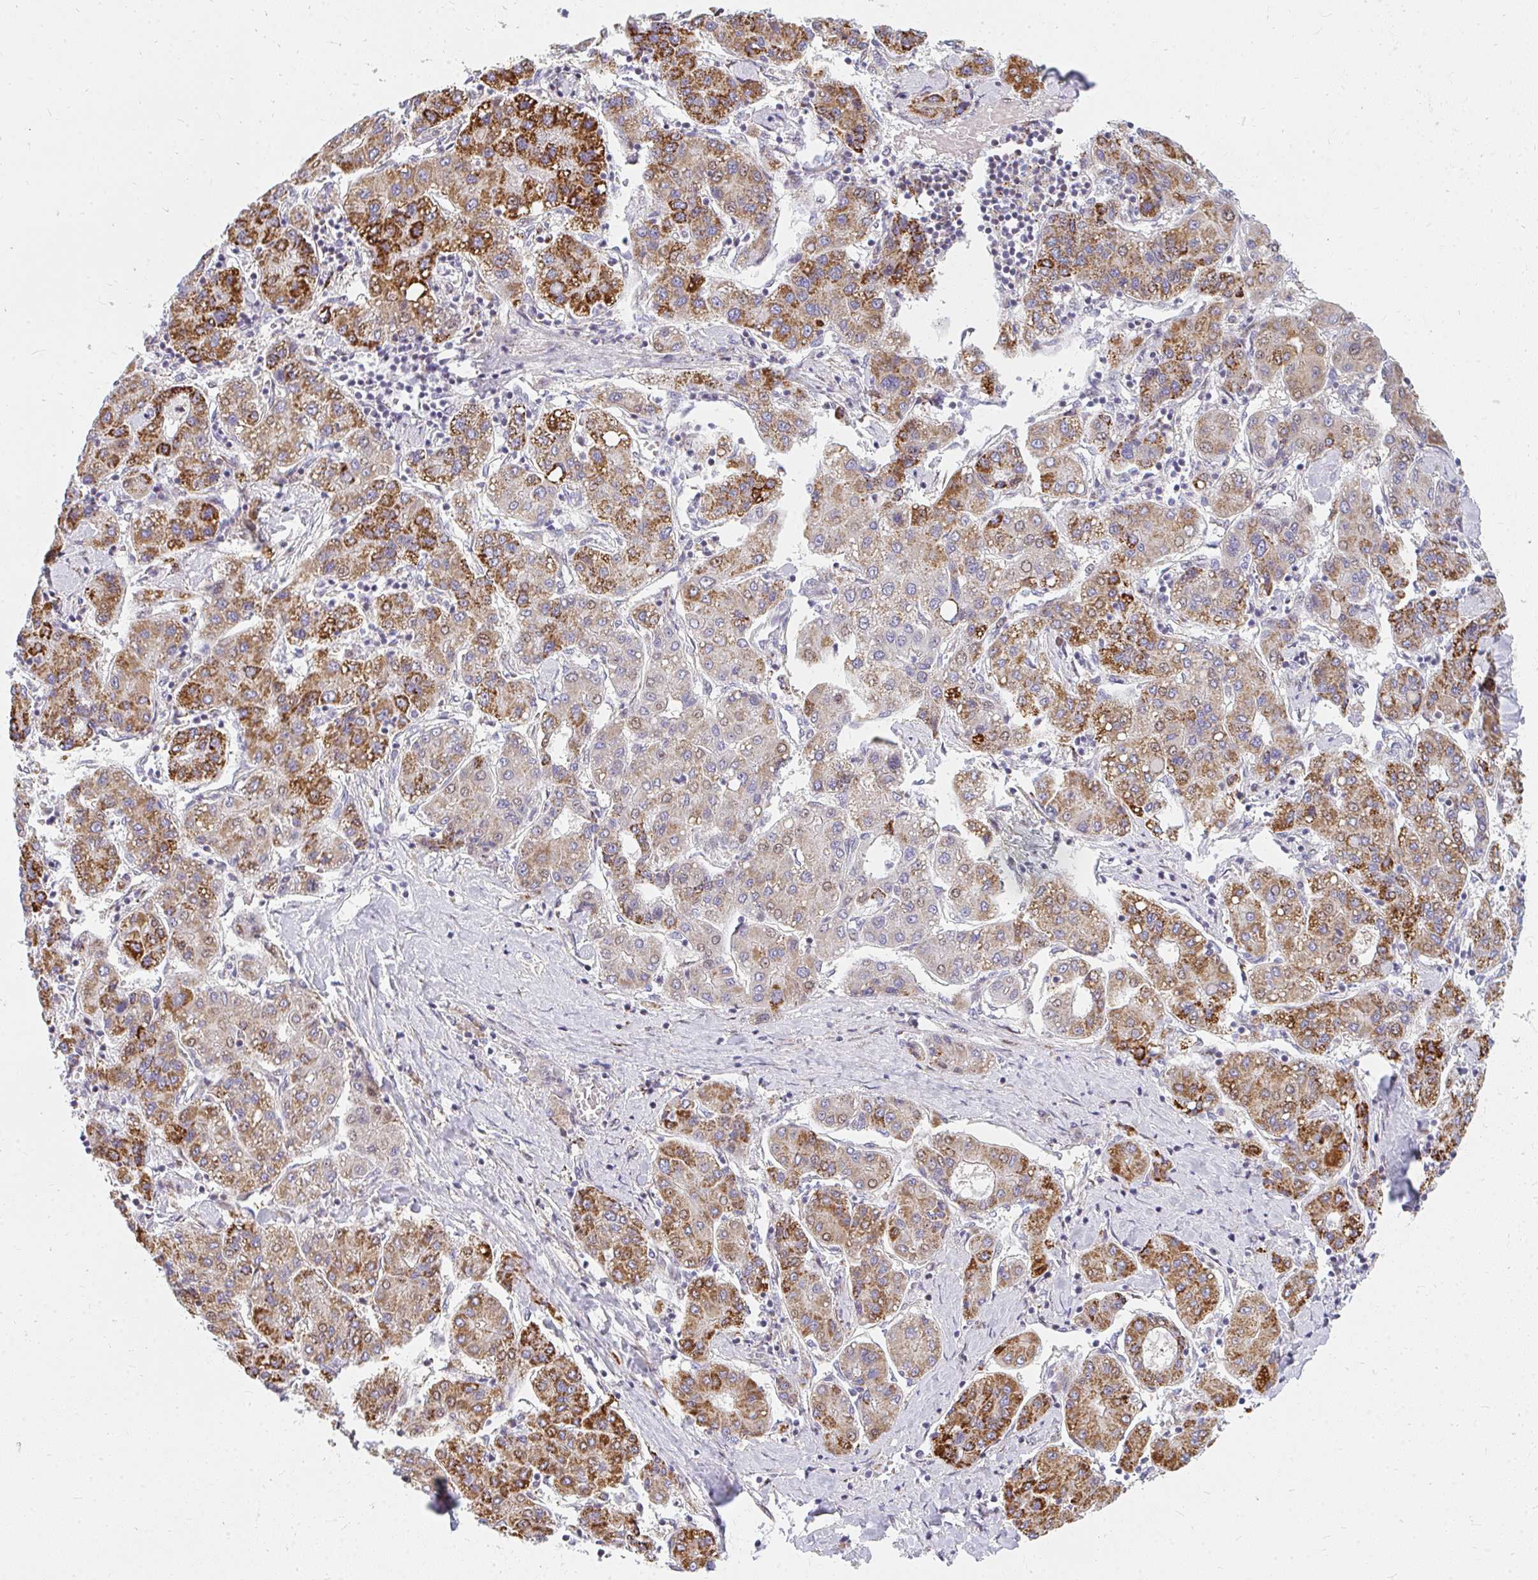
{"staining": {"intensity": "strong", "quantity": "25%-75%", "location": "cytoplasmic/membranous"}, "tissue": "liver cancer", "cell_type": "Tumor cells", "image_type": "cancer", "snomed": [{"axis": "morphology", "description": "Carcinoma, Hepatocellular, NOS"}, {"axis": "topography", "description": "Liver"}], "caption": "Immunohistochemical staining of human liver hepatocellular carcinoma shows high levels of strong cytoplasmic/membranous protein positivity in approximately 25%-75% of tumor cells. The staining is performed using DAB brown chromogen to label protein expression. The nuclei are counter-stained blue using hematoxylin.", "gene": "PLA2G5", "patient": {"sex": "male", "age": 65}}